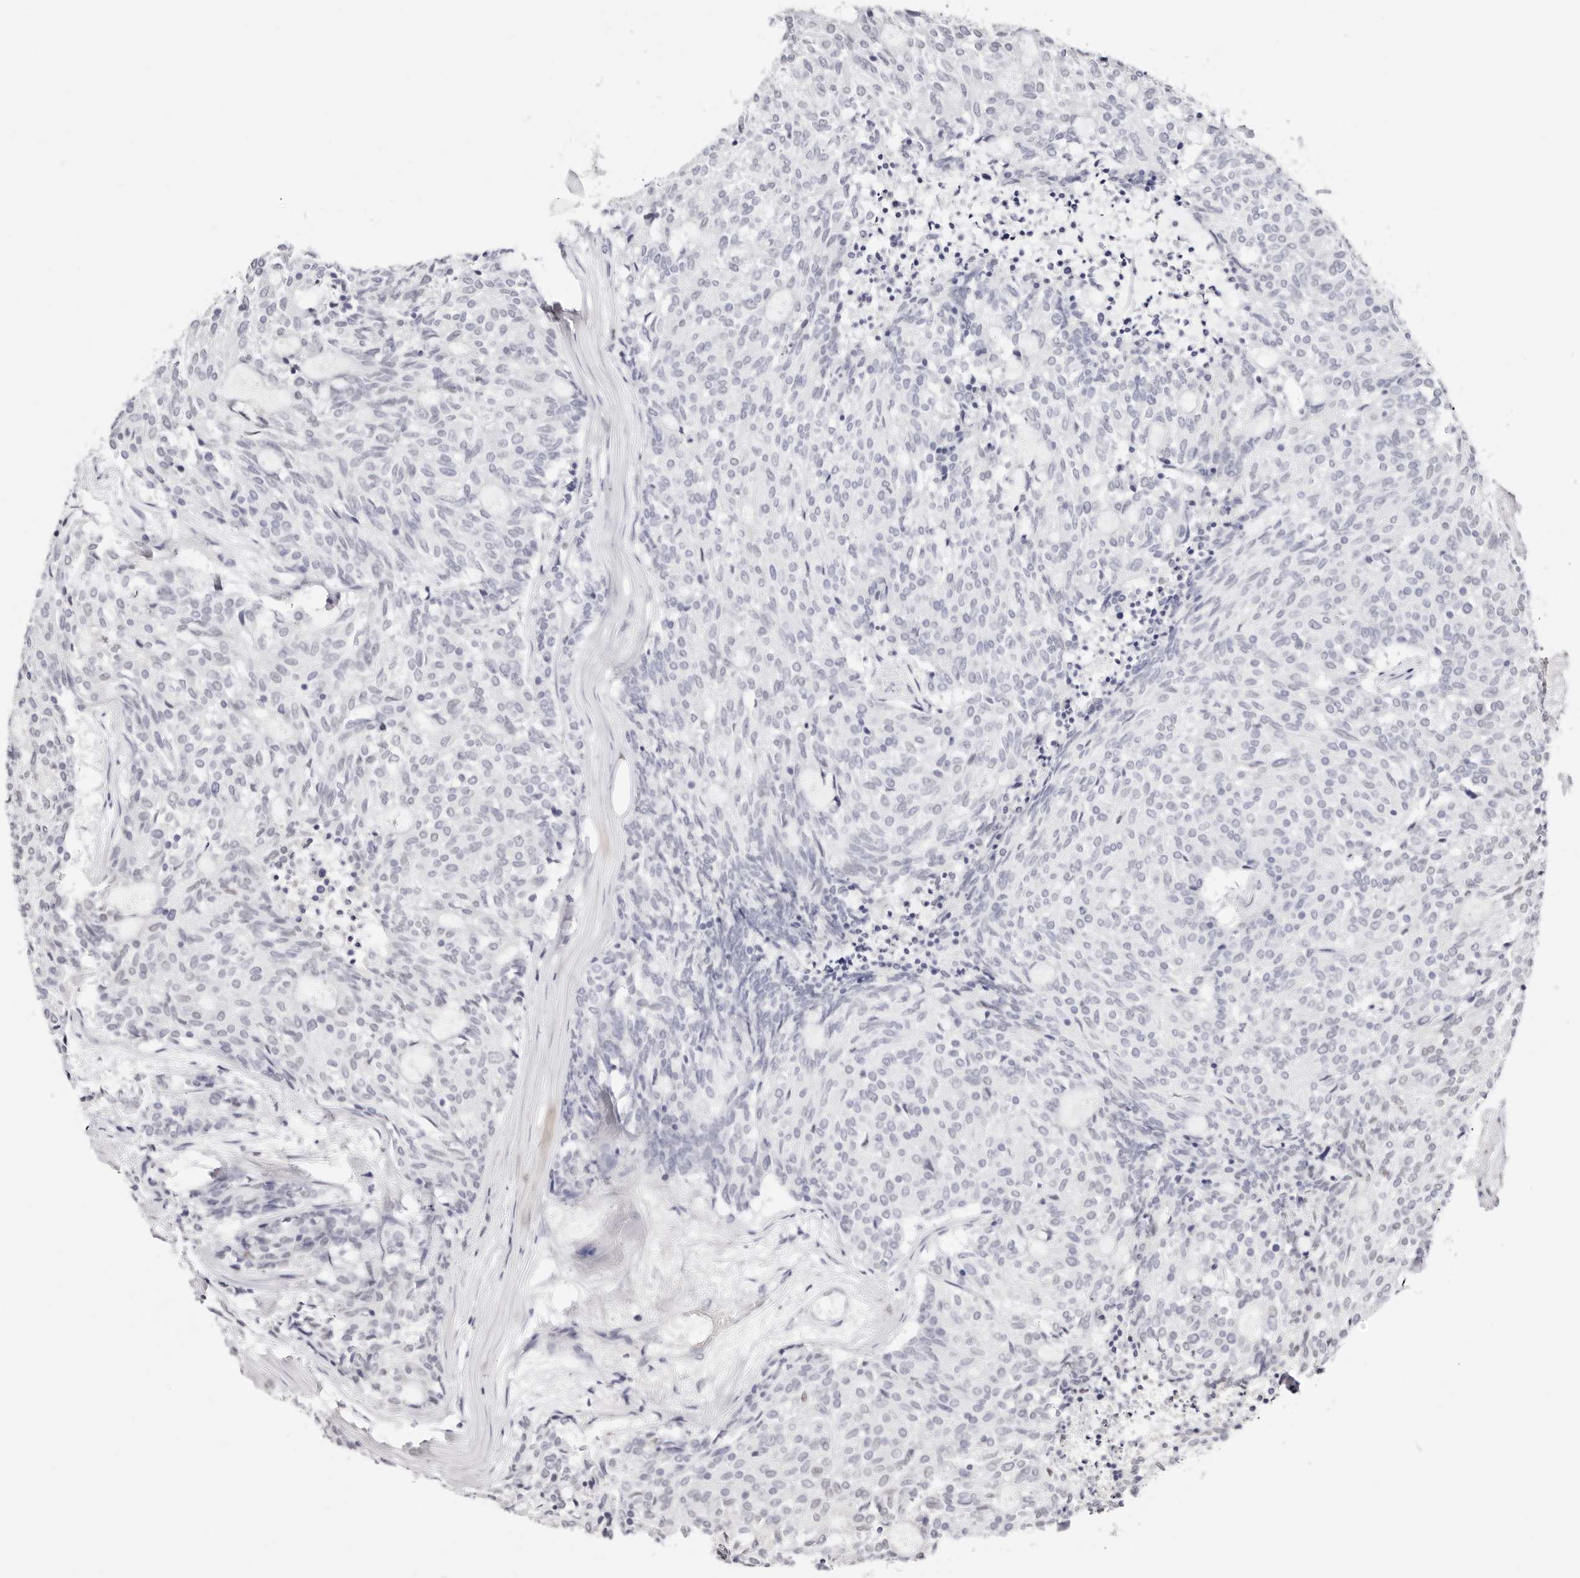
{"staining": {"intensity": "negative", "quantity": "none", "location": "none"}, "tissue": "carcinoid", "cell_type": "Tumor cells", "image_type": "cancer", "snomed": [{"axis": "morphology", "description": "Carcinoid, malignant, NOS"}, {"axis": "topography", "description": "Pancreas"}], "caption": "Immunohistochemical staining of human malignant carcinoid displays no significant staining in tumor cells.", "gene": "TKT", "patient": {"sex": "female", "age": 54}}